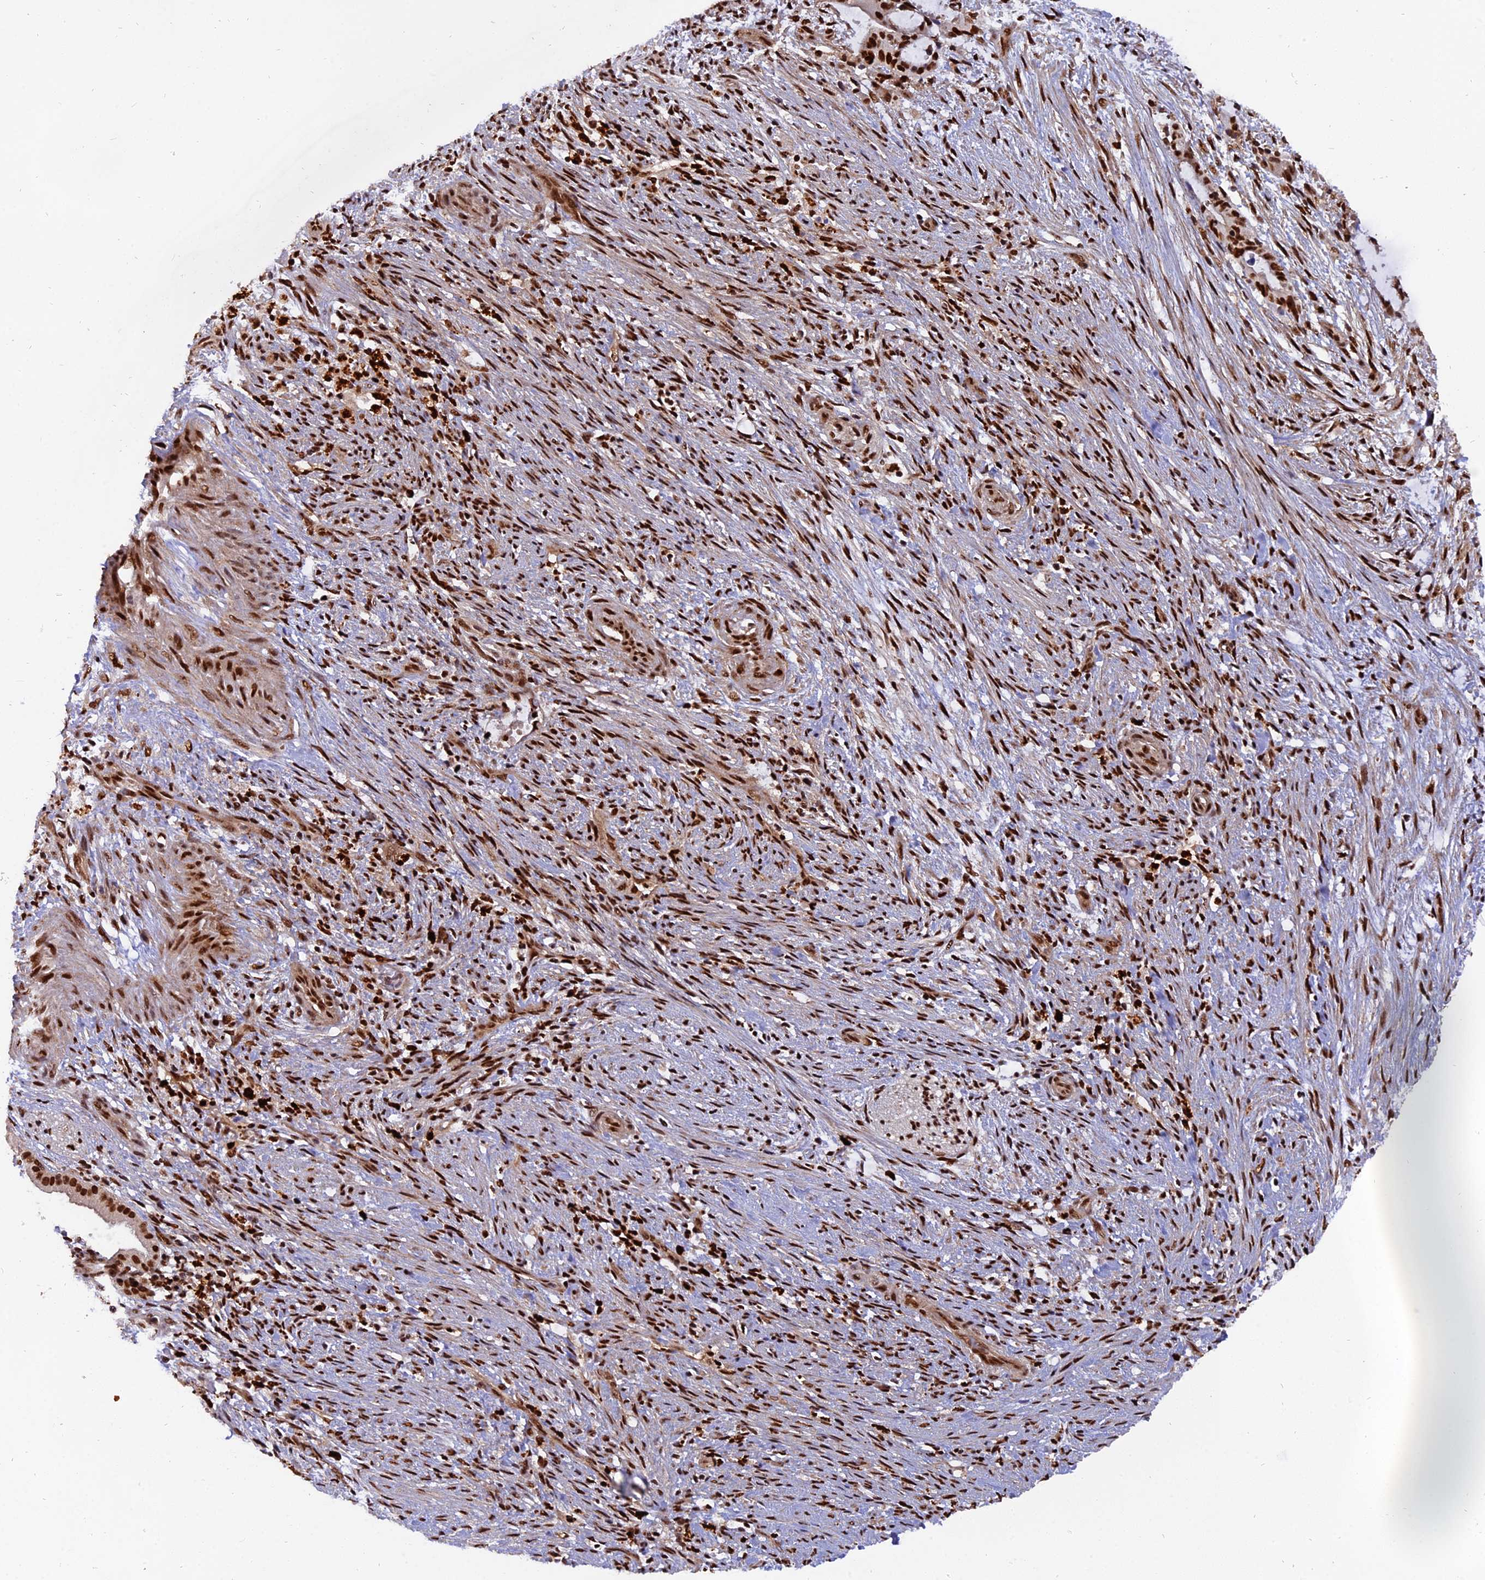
{"staining": {"intensity": "strong", "quantity": ">75%", "location": "nuclear"}, "tissue": "liver cancer", "cell_type": "Tumor cells", "image_type": "cancer", "snomed": [{"axis": "morphology", "description": "Normal tissue, NOS"}, {"axis": "morphology", "description": "Cholangiocarcinoma"}, {"axis": "topography", "description": "Liver"}, {"axis": "topography", "description": "Peripheral nerve tissue"}], "caption": "An IHC histopathology image of tumor tissue is shown. Protein staining in brown highlights strong nuclear positivity in liver cancer within tumor cells.", "gene": "RAMAC", "patient": {"sex": "female", "age": 73}}